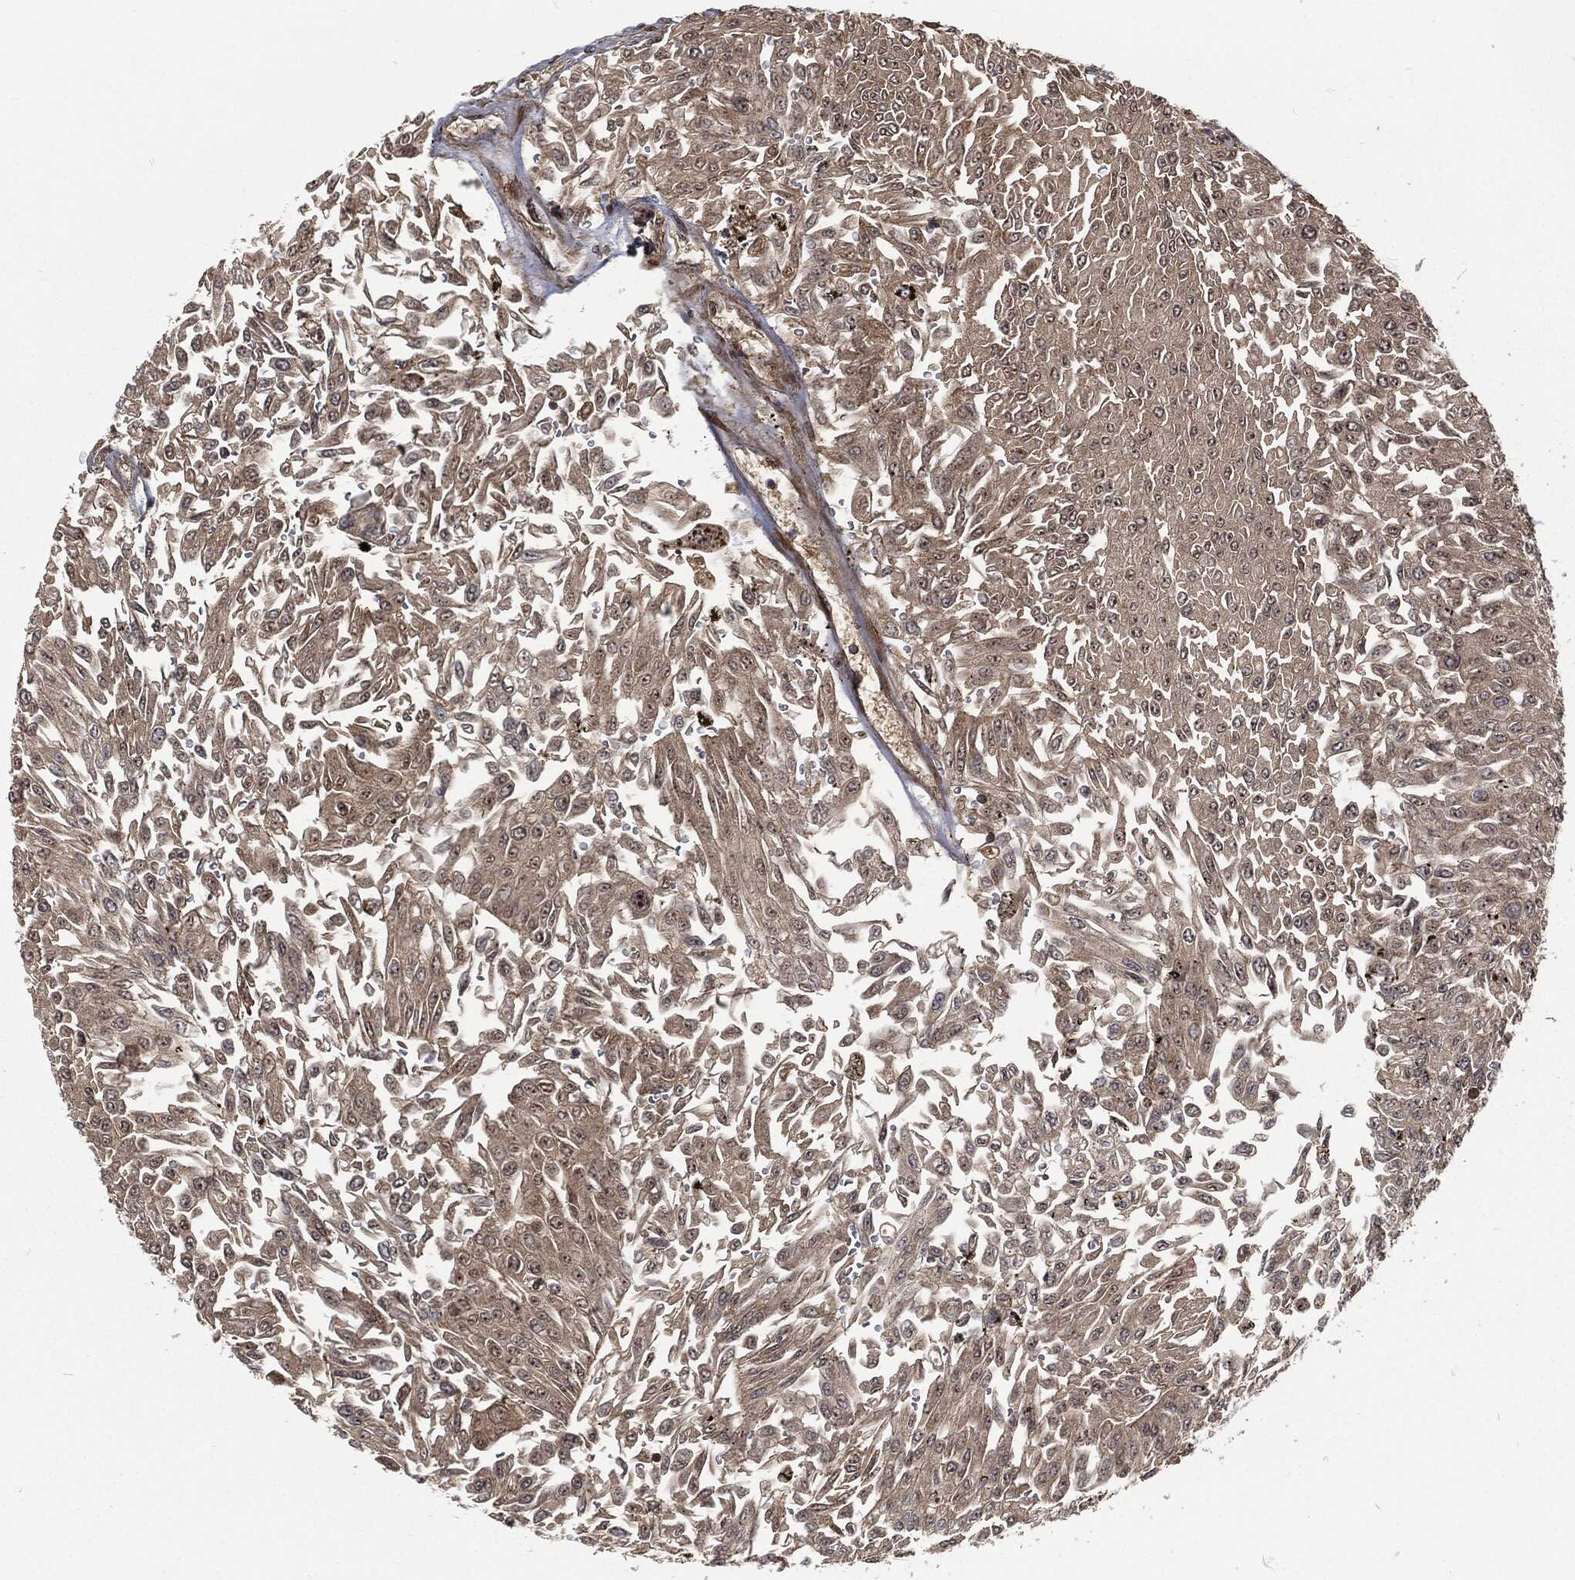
{"staining": {"intensity": "weak", "quantity": ">75%", "location": "cytoplasmic/membranous"}, "tissue": "urothelial cancer", "cell_type": "Tumor cells", "image_type": "cancer", "snomed": [{"axis": "morphology", "description": "Urothelial carcinoma, Low grade"}, {"axis": "topography", "description": "Urinary bladder"}], "caption": "This photomicrograph reveals IHC staining of urothelial cancer, with low weak cytoplasmic/membranous expression in approximately >75% of tumor cells.", "gene": "RFTN1", "patient": {"sex": "male", "age": 67}}